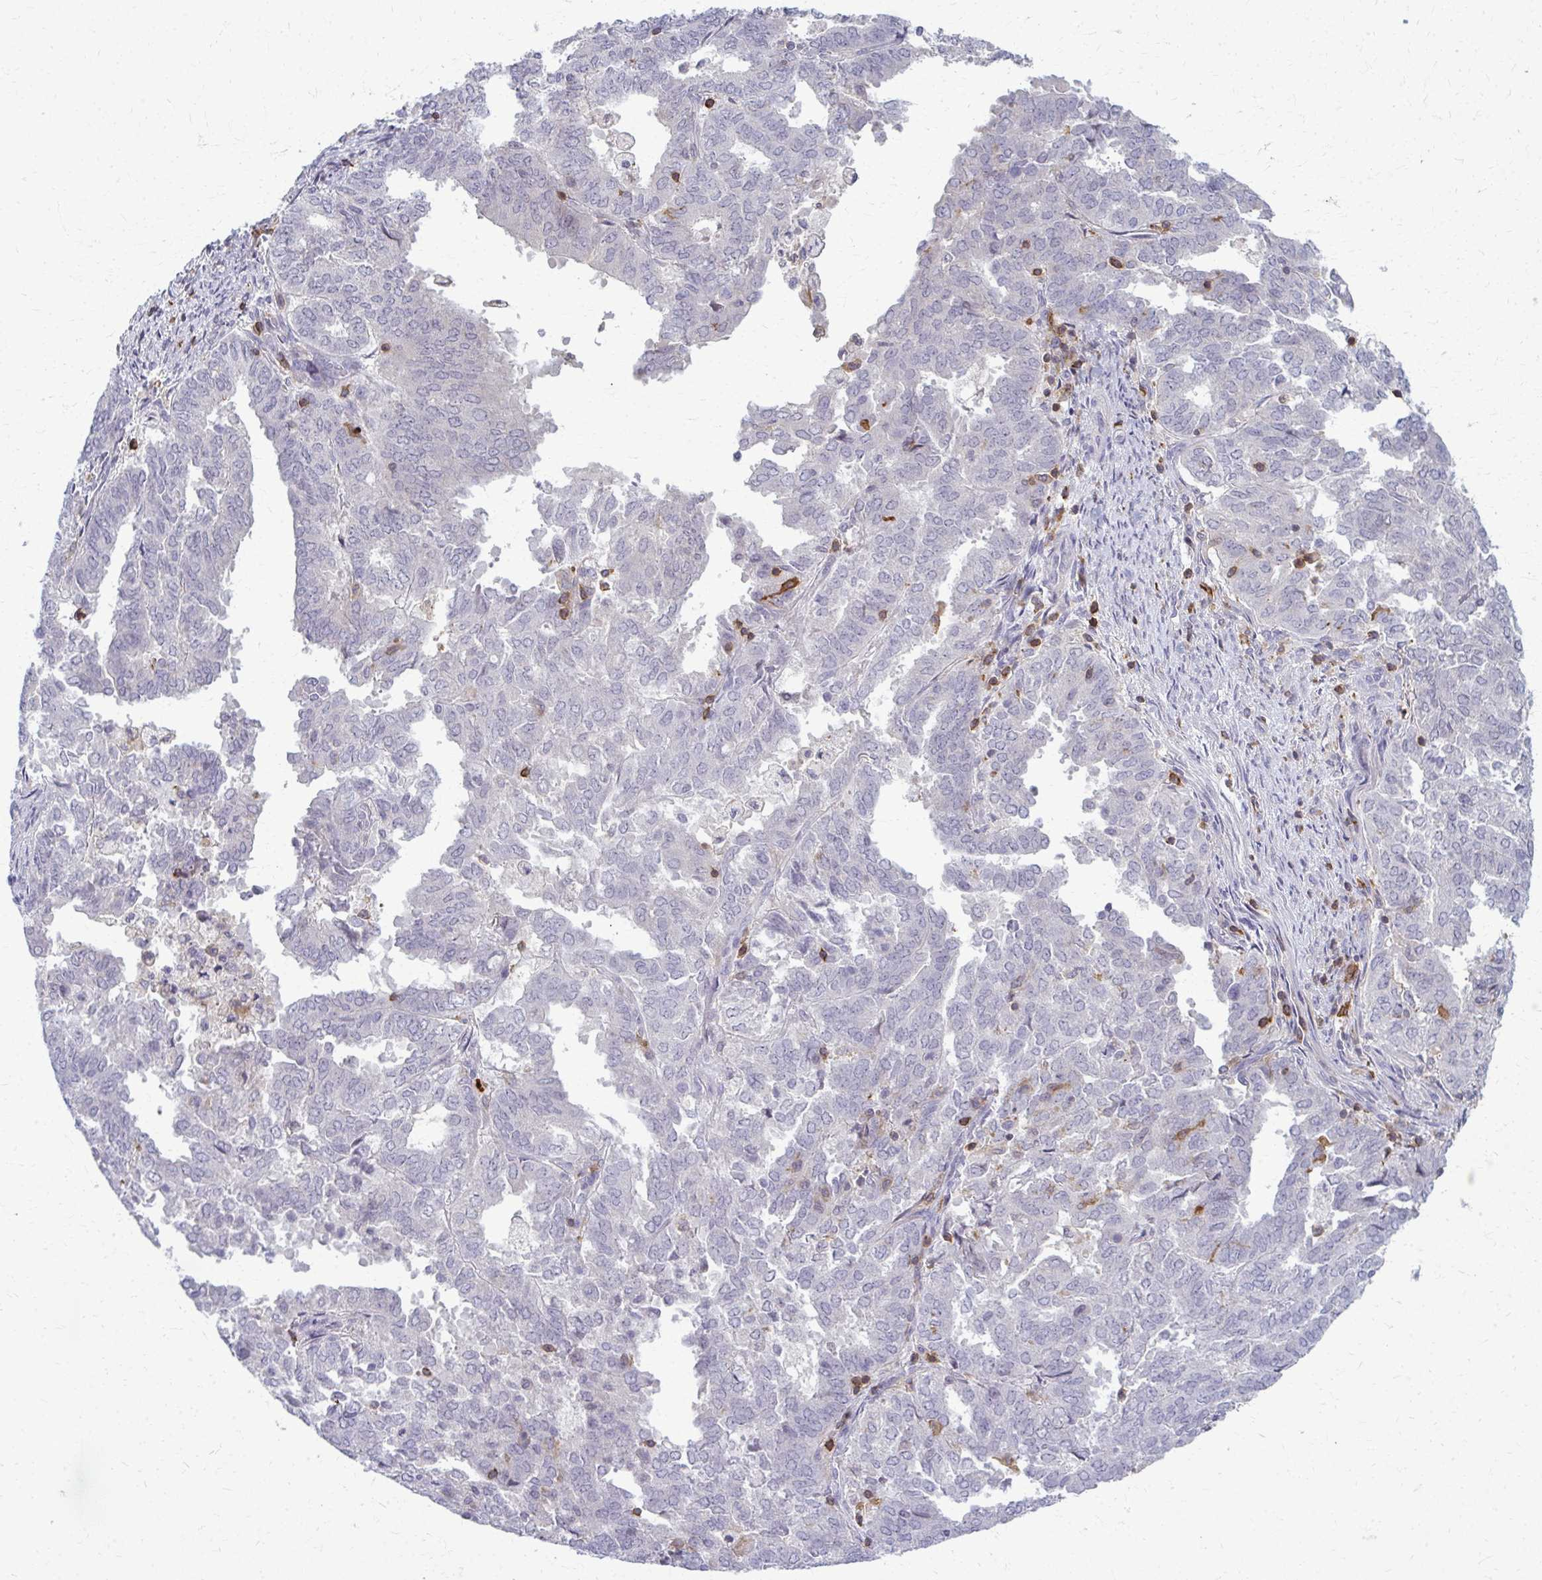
{"staining": {"intensity": "negative", "quantity": "none", "location": "none"}, "tissue": "endometrial cancer", "cell_type": "Tumor cells", "image_type": "cancer", "snomed": [{"axis": "morphology", "description": "Adenocarcinoma, NOS"}, {"axis": "topography", "description": "Endometrium"}], "caption": "IHC histopathology image of endometrial cancer (adenocarcinoma) stained for a protein (brown), which shows no expression in tumor cells.", "gene": "AP5M1", "patient": {"sex": "female", "age": 72}}